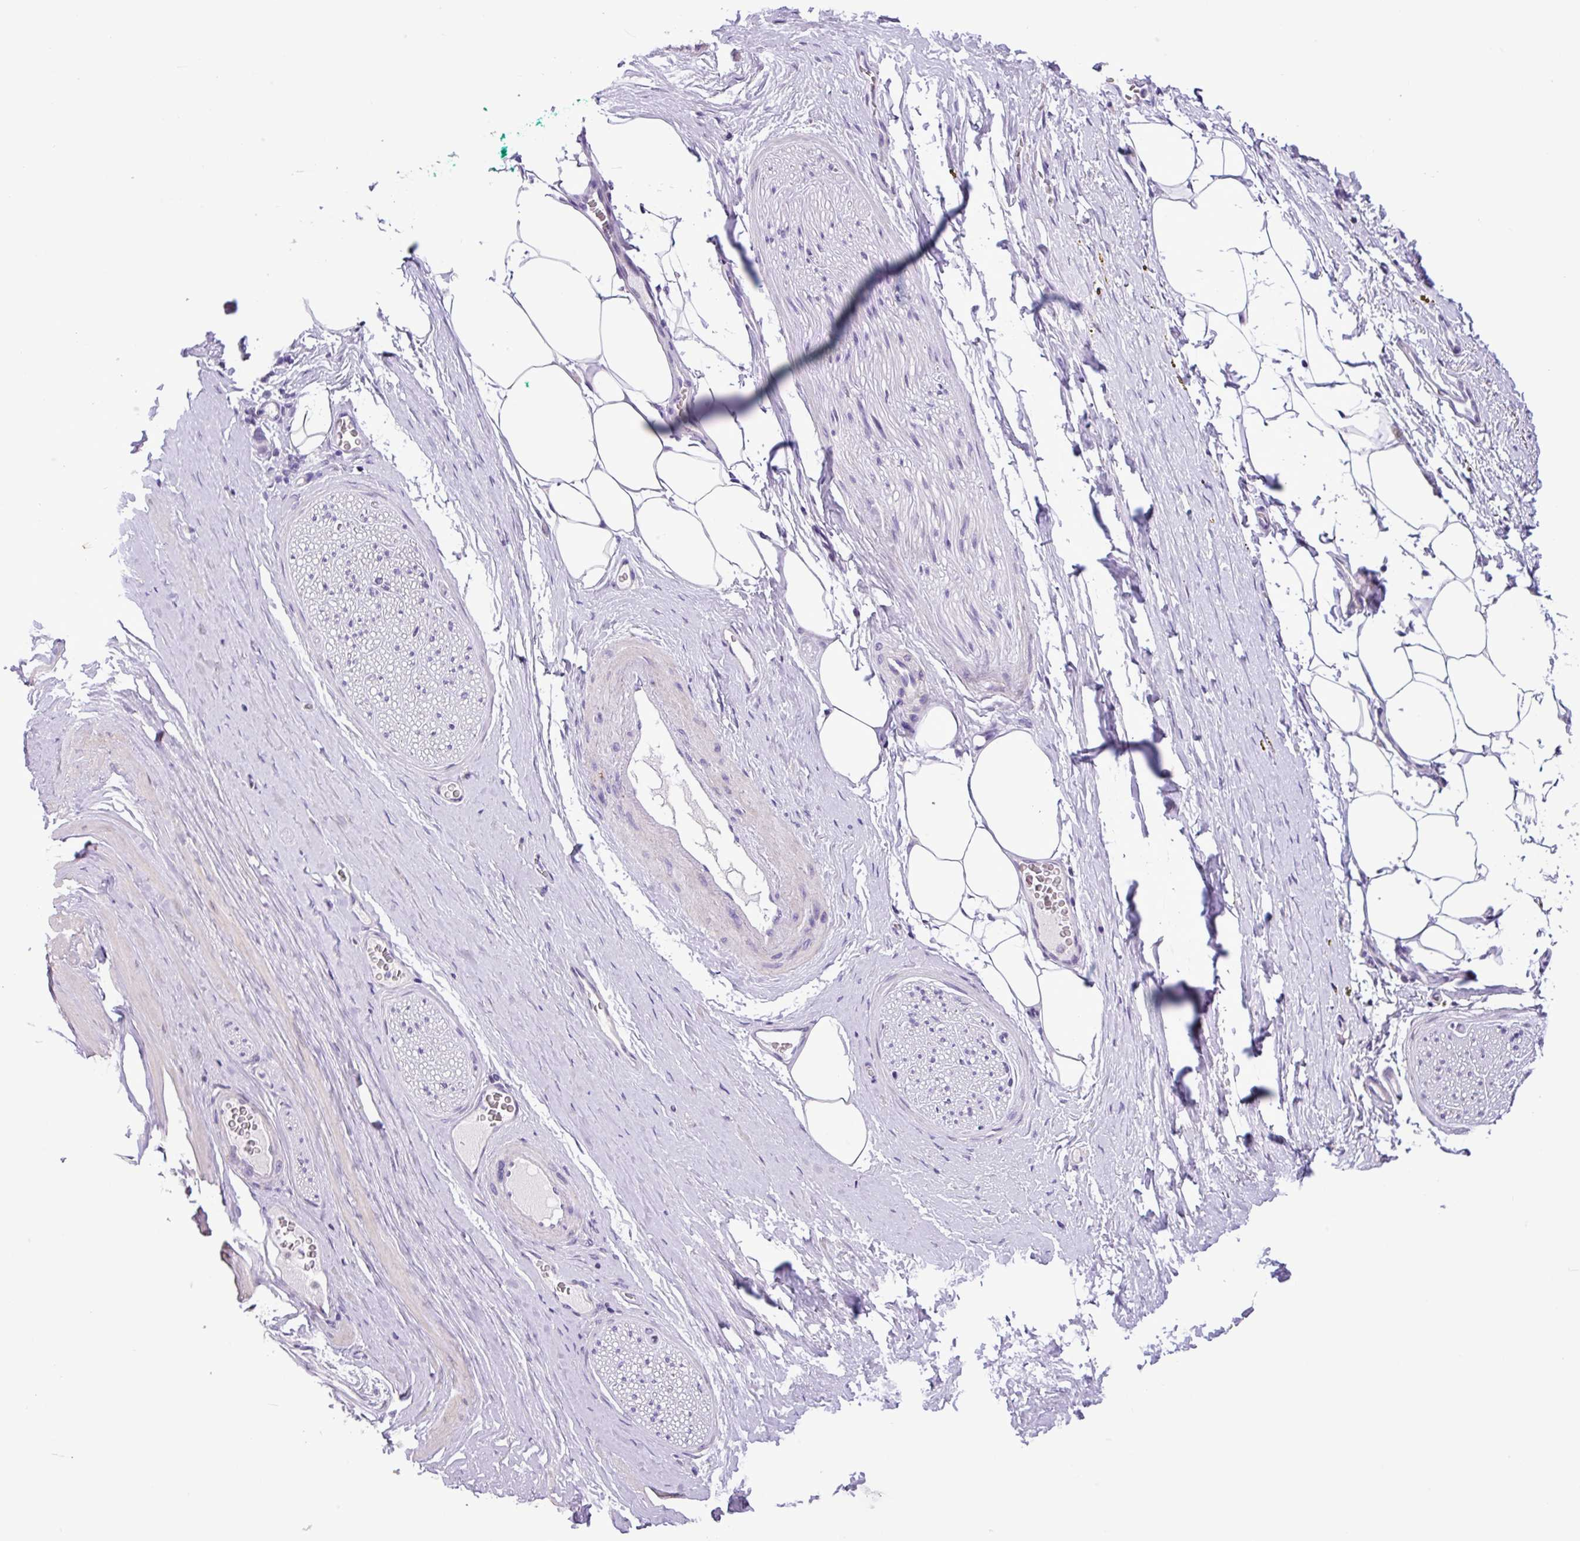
{"staining": {"intensity": "negative", "quantity": "none", "location": "none"}, "tissue": "adipose tissue", "cell_type": "Adipocytes", "image_type": "normal", "snomed": [{"axis": "morphology", "description": "Normal tissue, NOS"}, {"axis": "morphology", "description": "Adenocarcinoma, High grade"}, {"axis": "topography", "description": "Prostate"}, {"axis": "topography", "description": "Peripheral nerve tissue"}], "caption": "The photomicrograph displays no staining of adipocytes in unremarkable adipose tissue. (Immunohistochemistry (ihc), brightfield microscopy, high magnification).", "gene": "ZNF354A", "patient": {"sex": "male", "age": 68}}